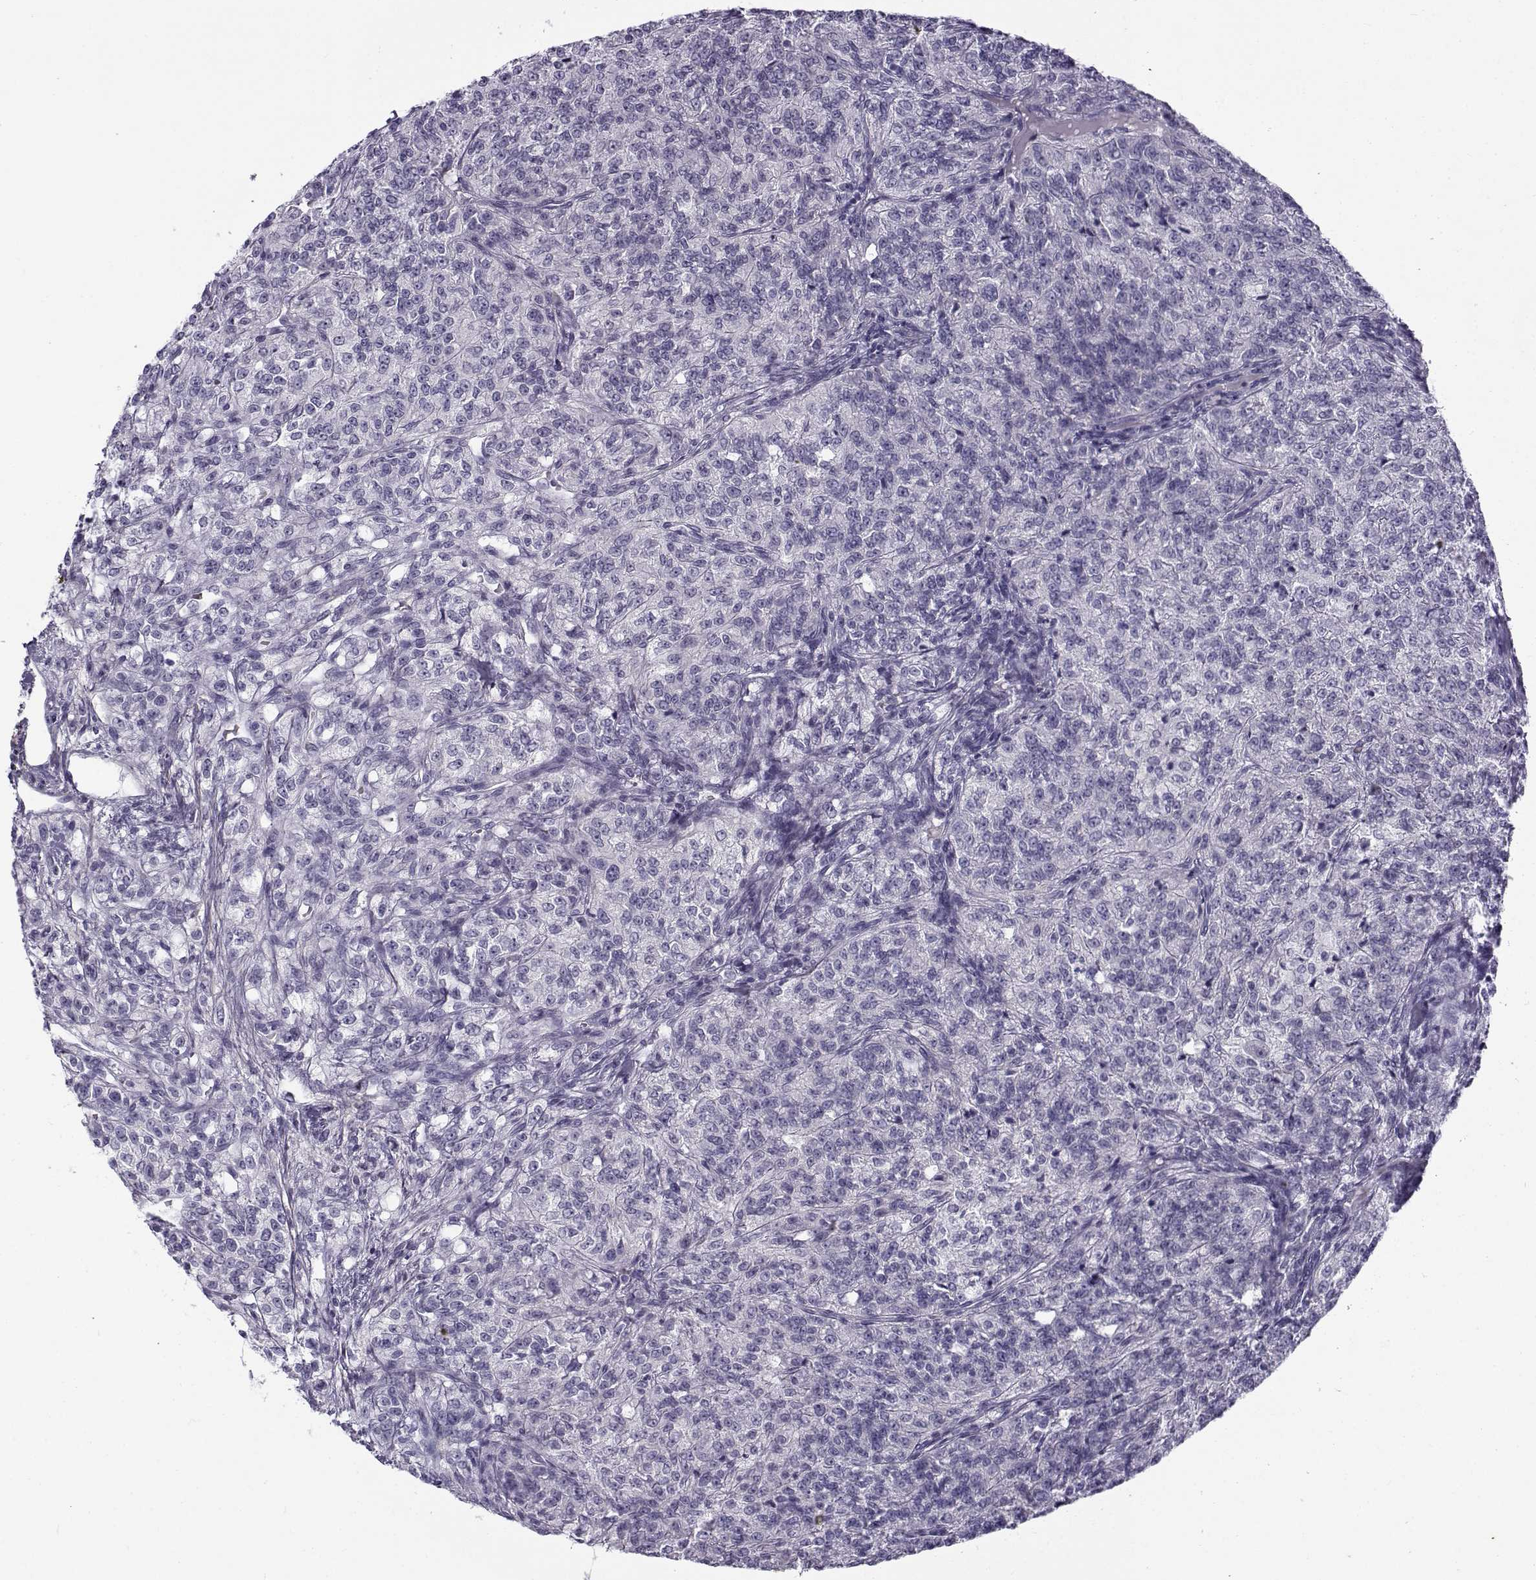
{"staining": {"intensity": "negative", "quantity": "none", "location": "none"}, "tissue": "renal cancer", "cell_type": "Tumor cells", "image_type": "cancer", "snomed": [{"axis": "morphology", "description": "Adenocarcinoma, NOS"}, {"axis": "topography", "description": "Kidney"}], "caption": "Immunohistochemical staining of renal cancer (adenocarcinoma) shows no significant positivity in tumor cells.", "gene": "GTSF1L", "patient": {"sex": "female", "age": 63}}